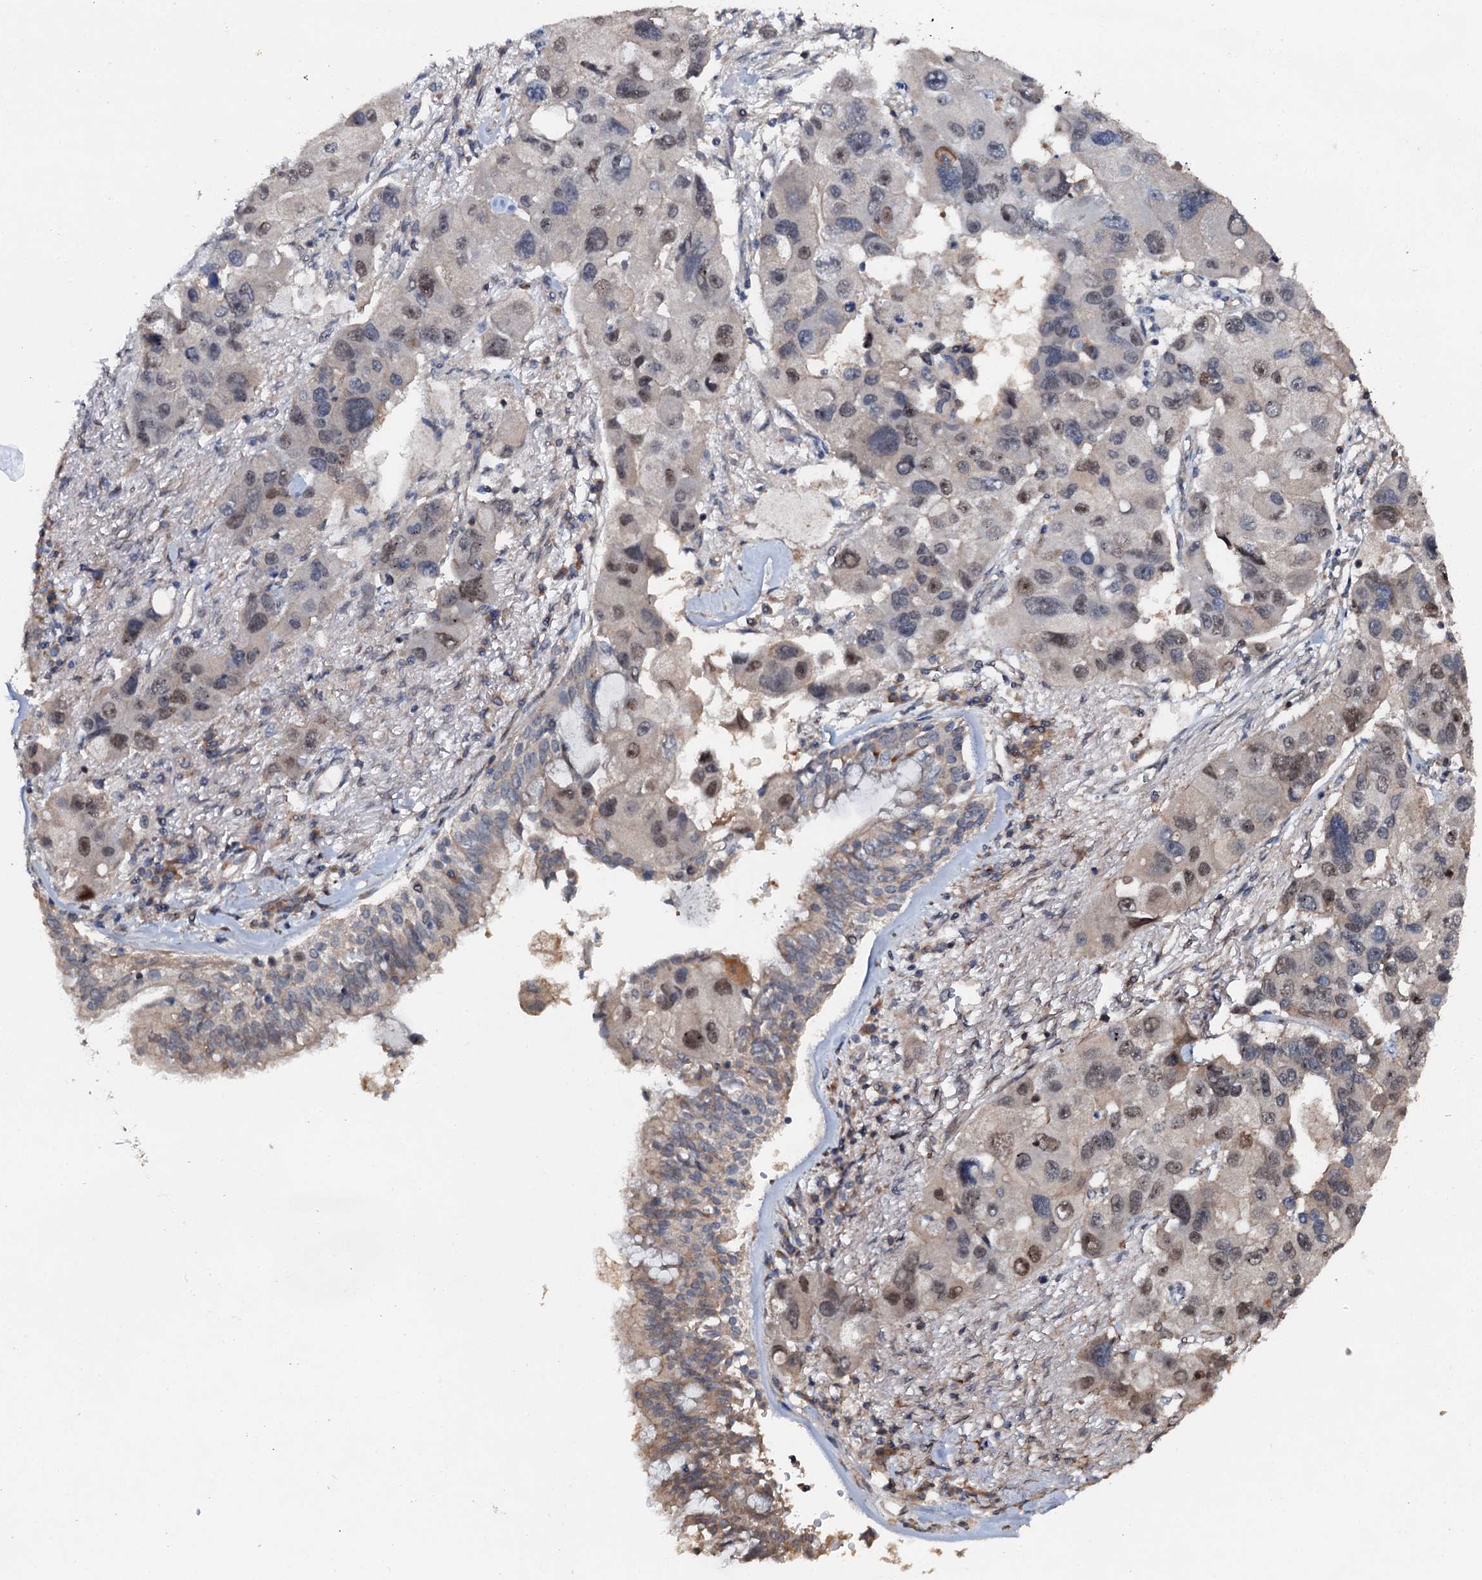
{"staining": {"intensity": "moderate", "quantity": "25%-75%", "location": "nuclear"}, "tissue": "lung cancer", "cell_type": "Tumor cells", "image_type": "cancer", "snomed": [{"axis": "morphology", "description": "Adenocarcinoma, NOS"}, {"axis": "topography", "description": "Lung"}], "caption": "A photomicrograph of human lung cancer (adenocarcinoma) stained for a protein displays moderate nuclear brown staining in tumor cells. Nuclei are stained in blue.", "gene": "FLYWCH1", "patient": {"sex": "female", "age": 54}}